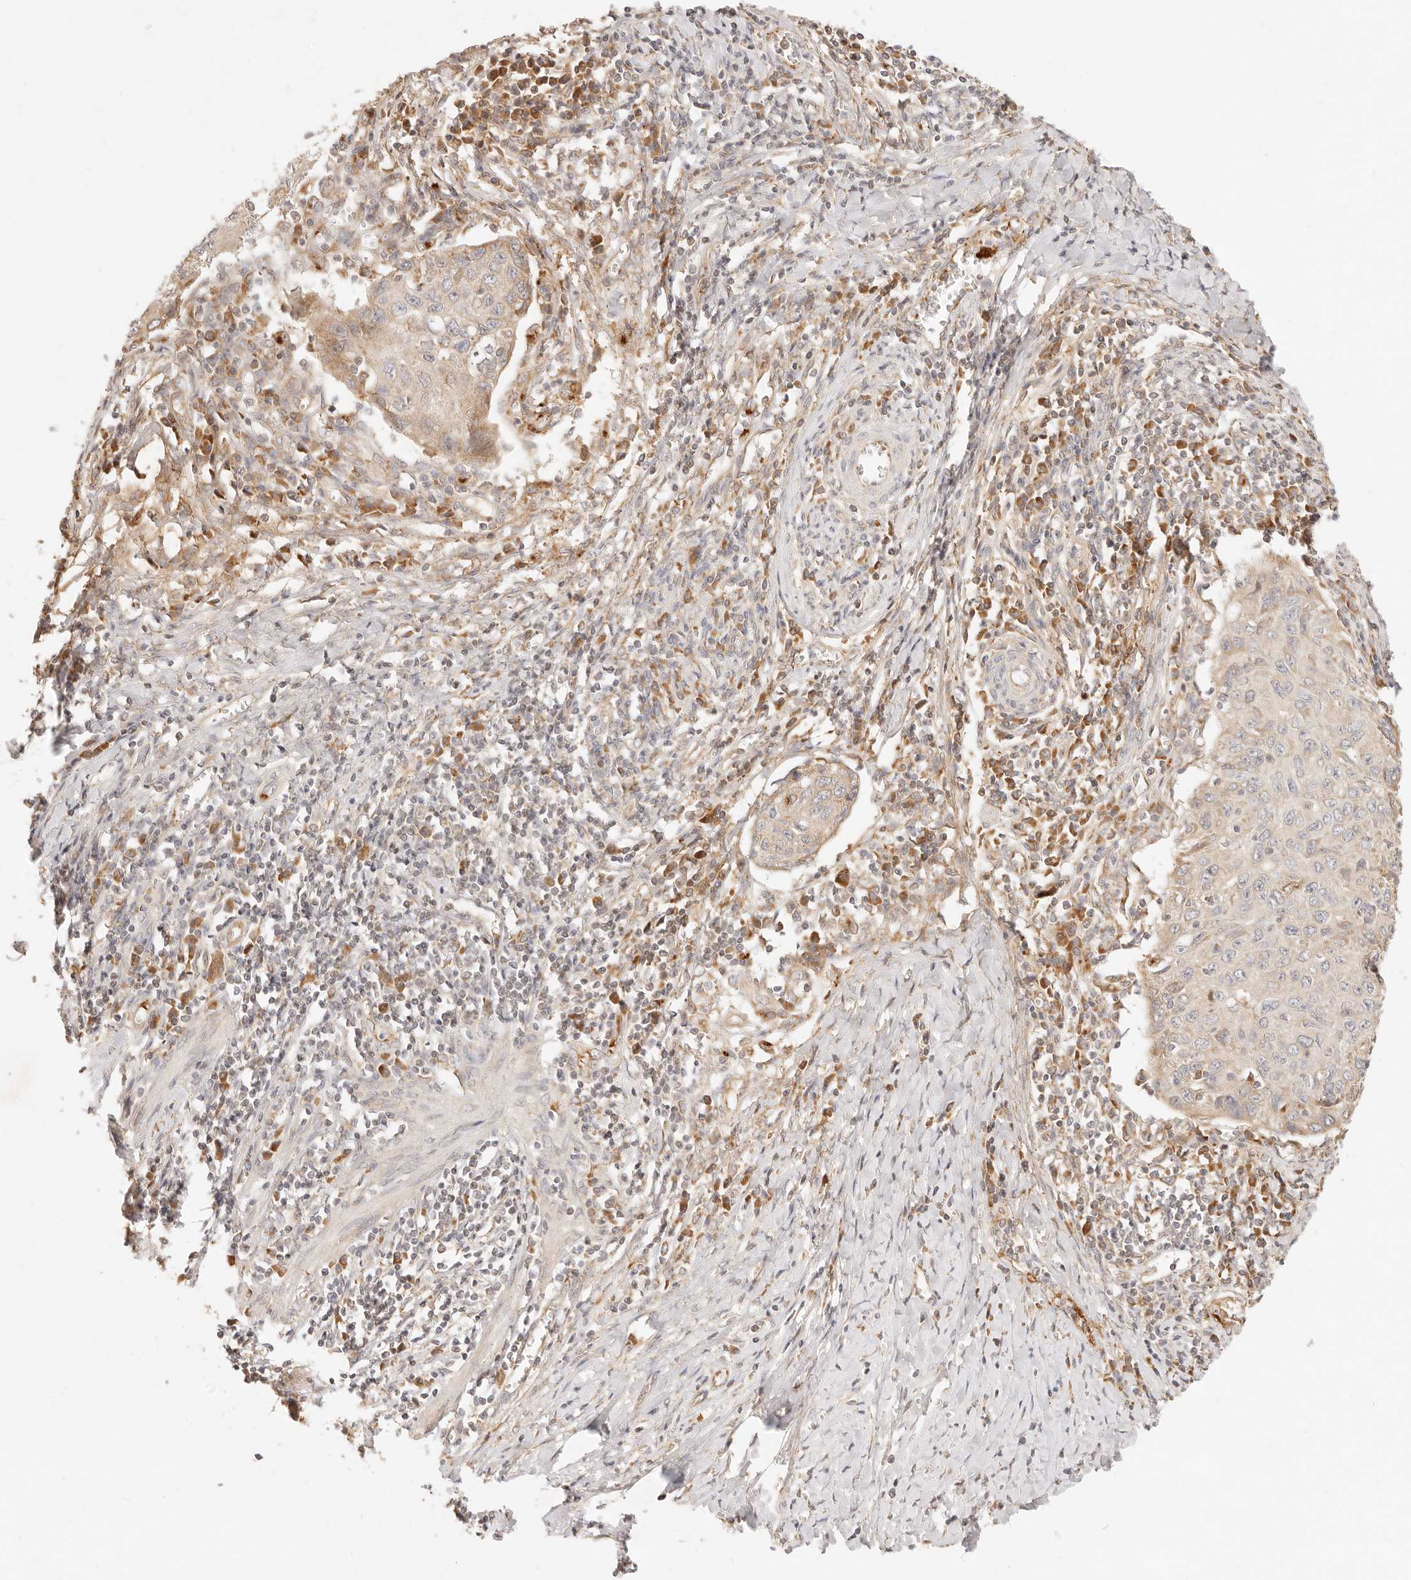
{"staining": {"intensity": "weak", "quantity": "<25%", "location": "cytoplasmic/membranous"}, "tissue": "cervical cancer", "cell_type": "Tumor cells", "image_type": "cancer", "snomed": [{"axis": "morphology", "description": "Squamous cell carcinoma, NOS"}, {"axis": "topography", "description": "Cervix"}], "caption": "Squamous cell carcinoma (cervical) was stained to show a protein in brown. There is no significant staining in tumor cells.", "gene": "UBXN10", "patient": {"sex": "female", "age": 53}}